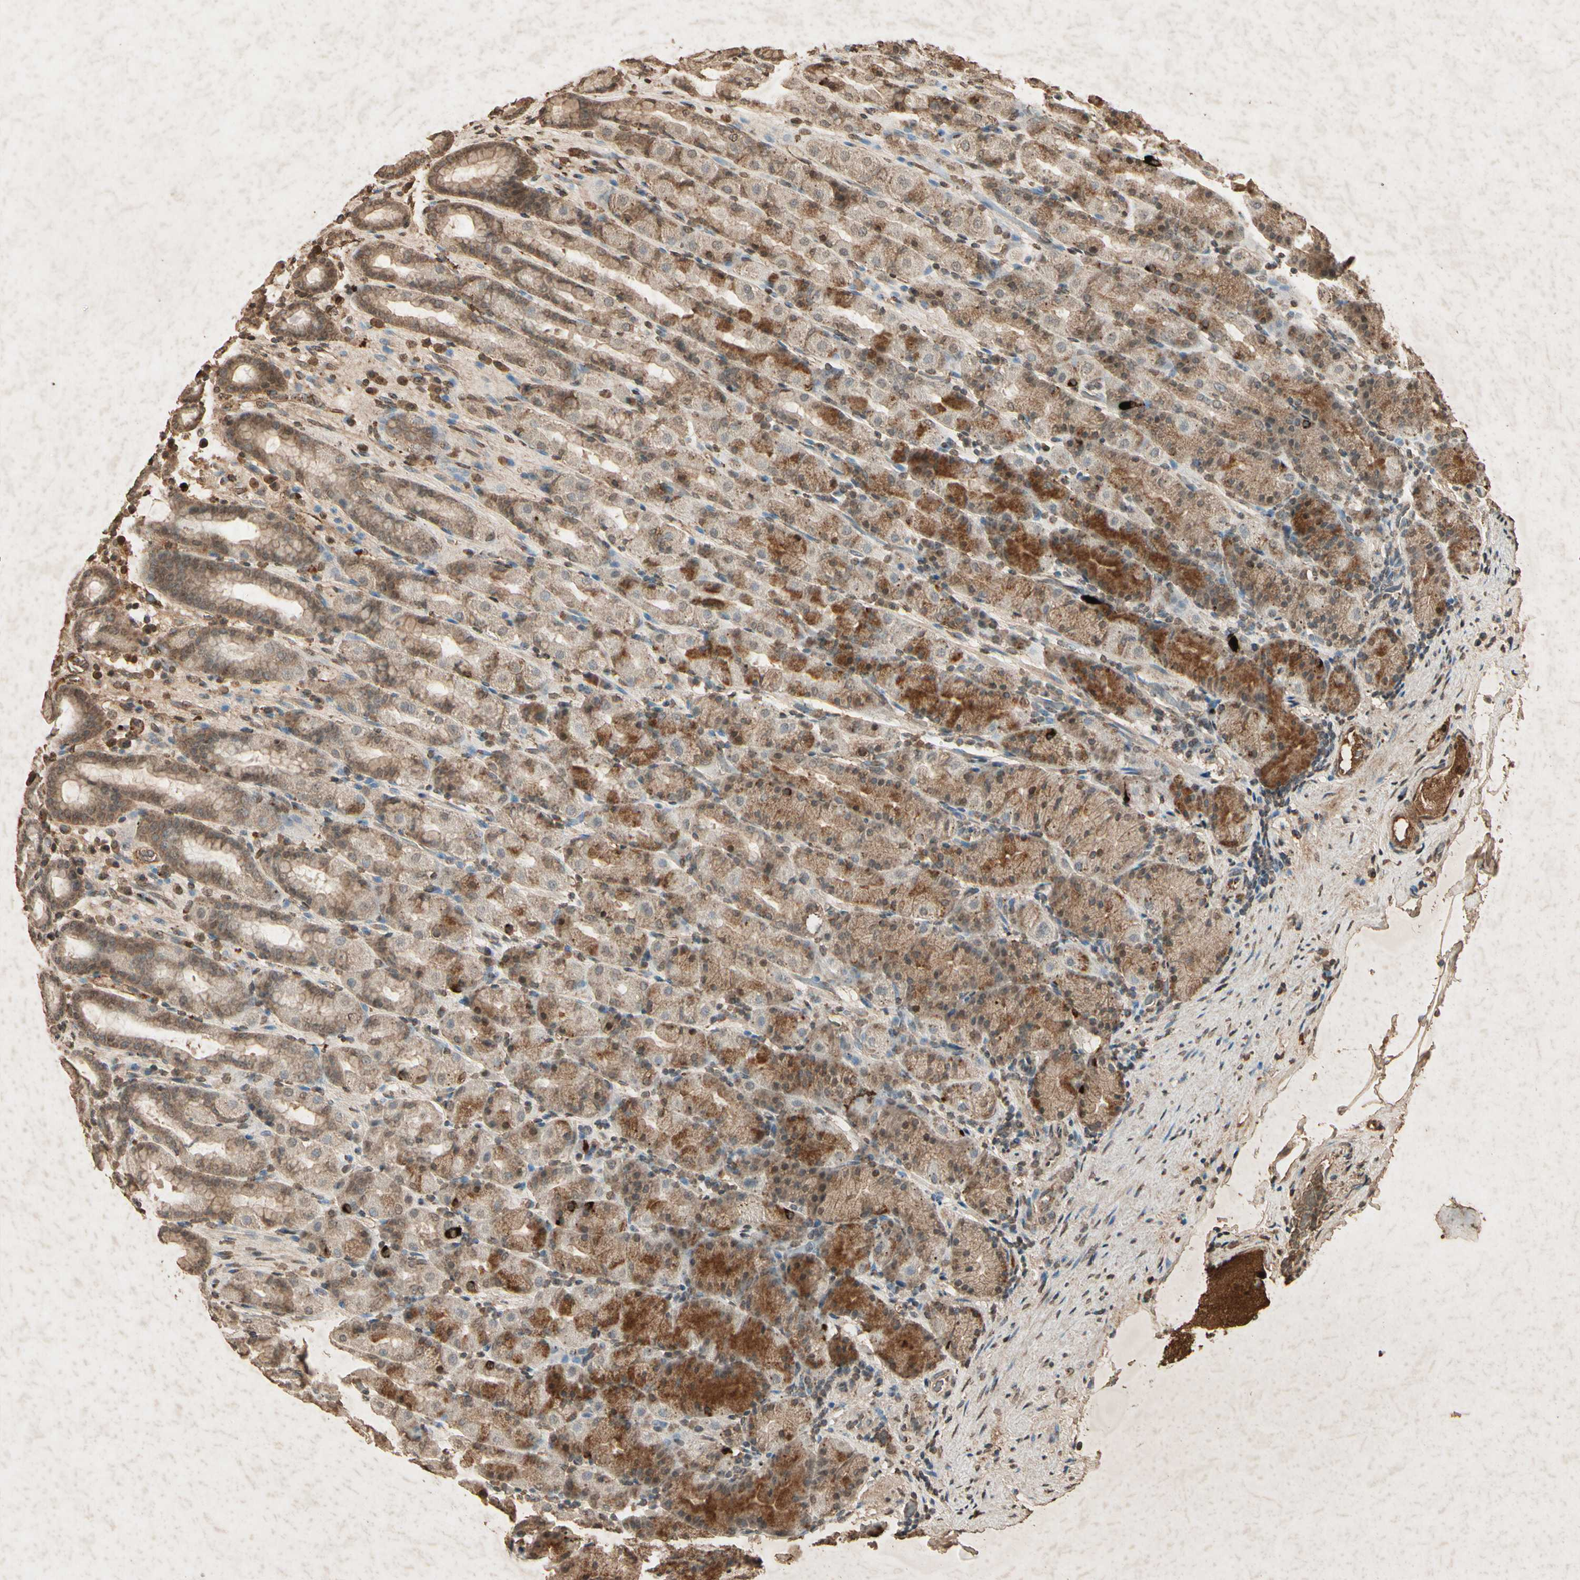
{"staining": {"intensity": "moderate", "quantity": ">75%", "location": "cytoplasmic/membranous"}, "tissue": "stomach", "cell_type": "Glandular cells", "image_type": "normal", "snomed": [{"axis": "morphology", "description": "Normal tissue, NOS"}, {"axis": "topography", "description": "Stomach, upper"}], "caption": "Stomach stained with IHC displays moderate cytoplasmic/membranous expression in approximately >75% of glandular cells. (brown staining indicates protein expression, while blue staining denotes nuclei).", "gene": "GC", "patient": {"sex": "male", "age": 68}}